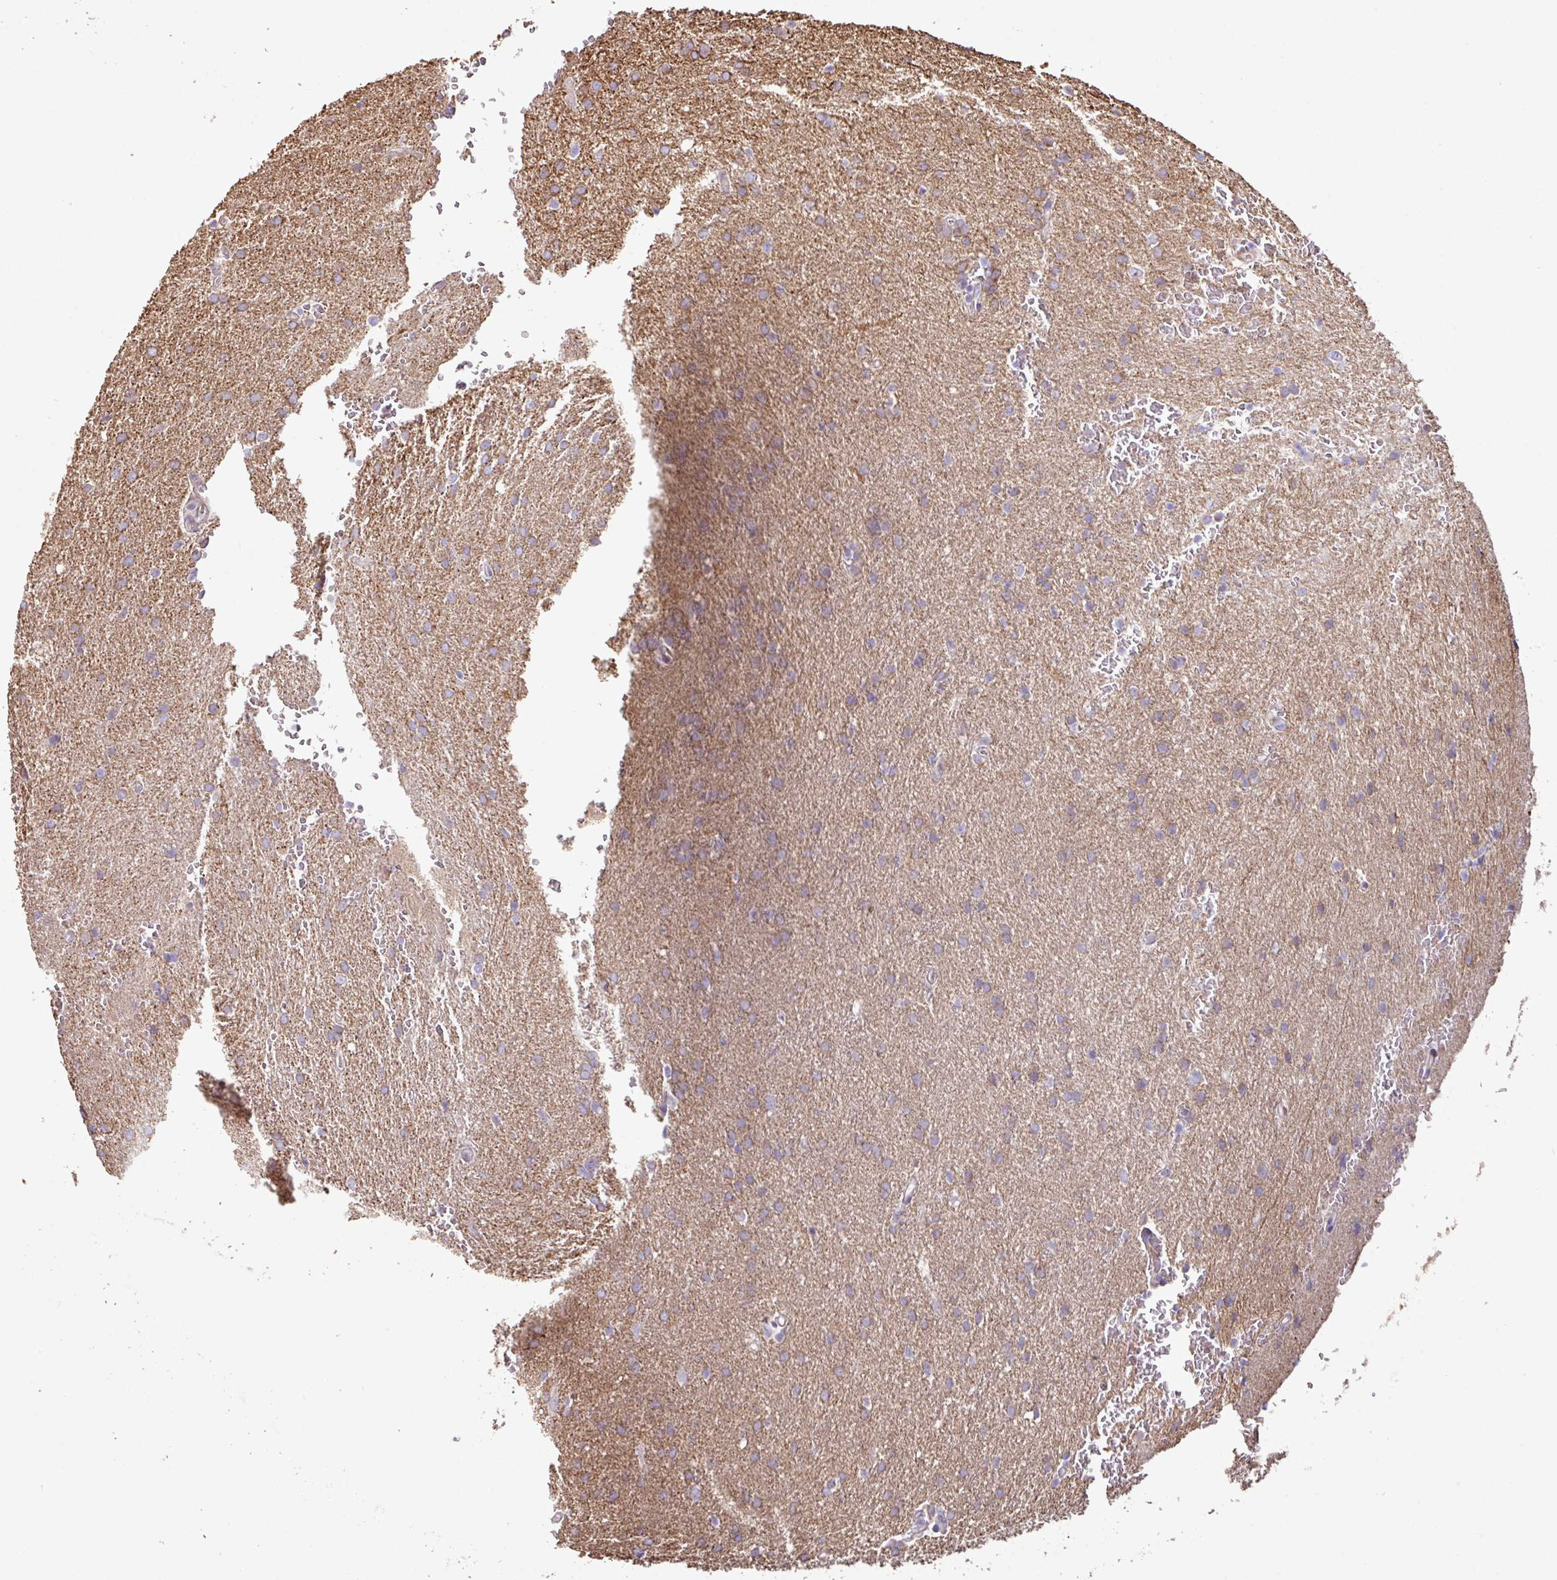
{"staining": {"intensity": "weak", "quantity": "25%-75%", "location": "cytoplasmic/membranous"}, "tissue": "glioma", "cell_type": "Tumor cells", "image_type": "cancer", "snomed": [{"axis": "morphology", "description": "Glioma, malignant, Low grade"}, {"axis": "topography", "description": "Brain"}], "caption": "A high-resolution histopathology image shows immunohistochemistry (IHC) staining of malignant glioma (low-grade), which exhibits weak cytoplasmic/membranous staining in approximately 25%-75% of tumor cells.", "gene": "MRRF", "patient": {"sex": "female", "age": 33}}